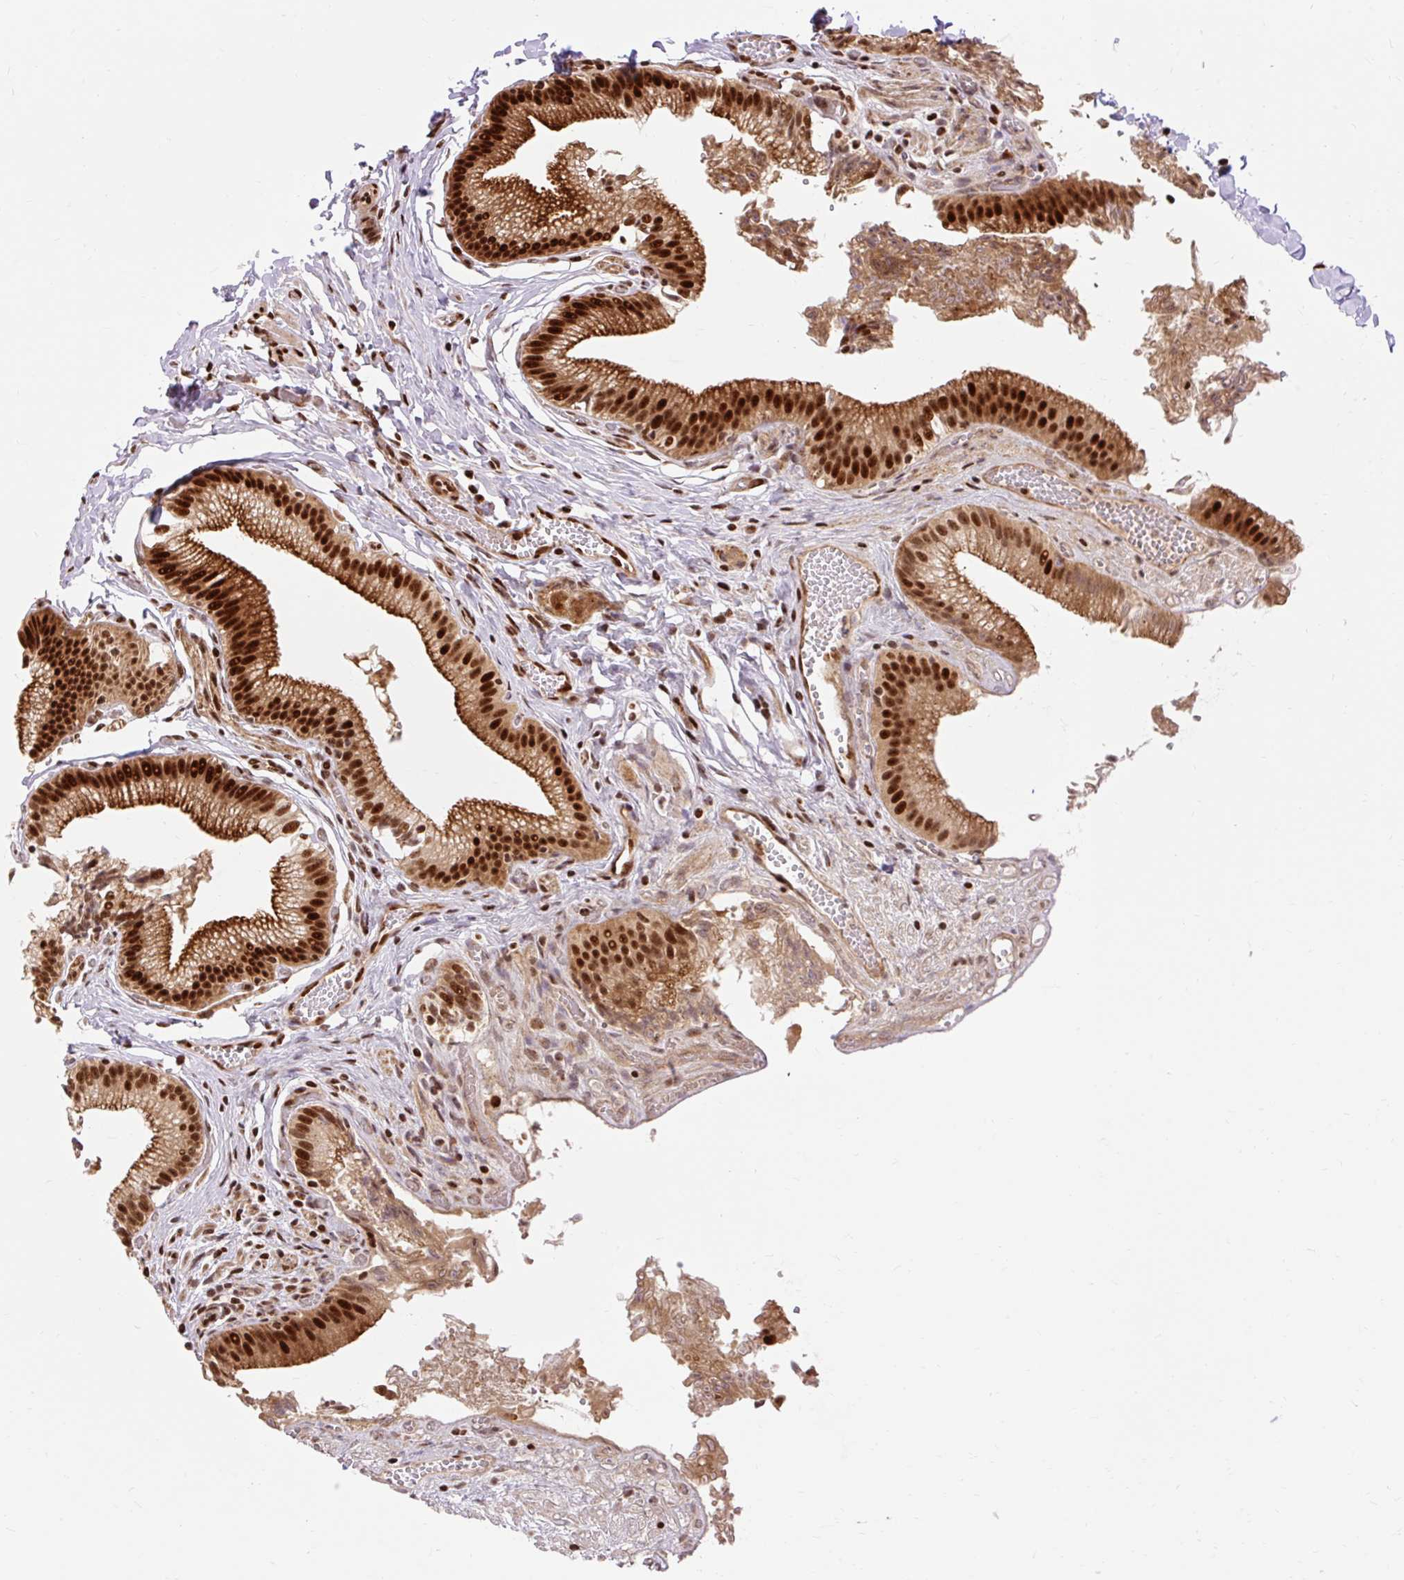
{"staining": {"intensity": "strong", "quantity": ">75%", "location": "cytoplasmic/membranous,nuclear"}, "tissue": "gallbladder", "cell_type": "Glandular cells", "image_type": "normal", "snomed": [{"axis": "morphology", "description": "Normal tissue, NOS"}, {"axis": "topography", "description": "Gallbladder"}, {"axis": "topography", "description": "Peripheral nerve tissue"}], "caption": "This micrograph displays IHC staining of unremarkable human gallbladder, with high strong cytoplasmic/membranous,nuclear positivity in approximately >75% of glandular cells.", "gene": "MECOM", "patient": {"sex": "male", "age": 17}}